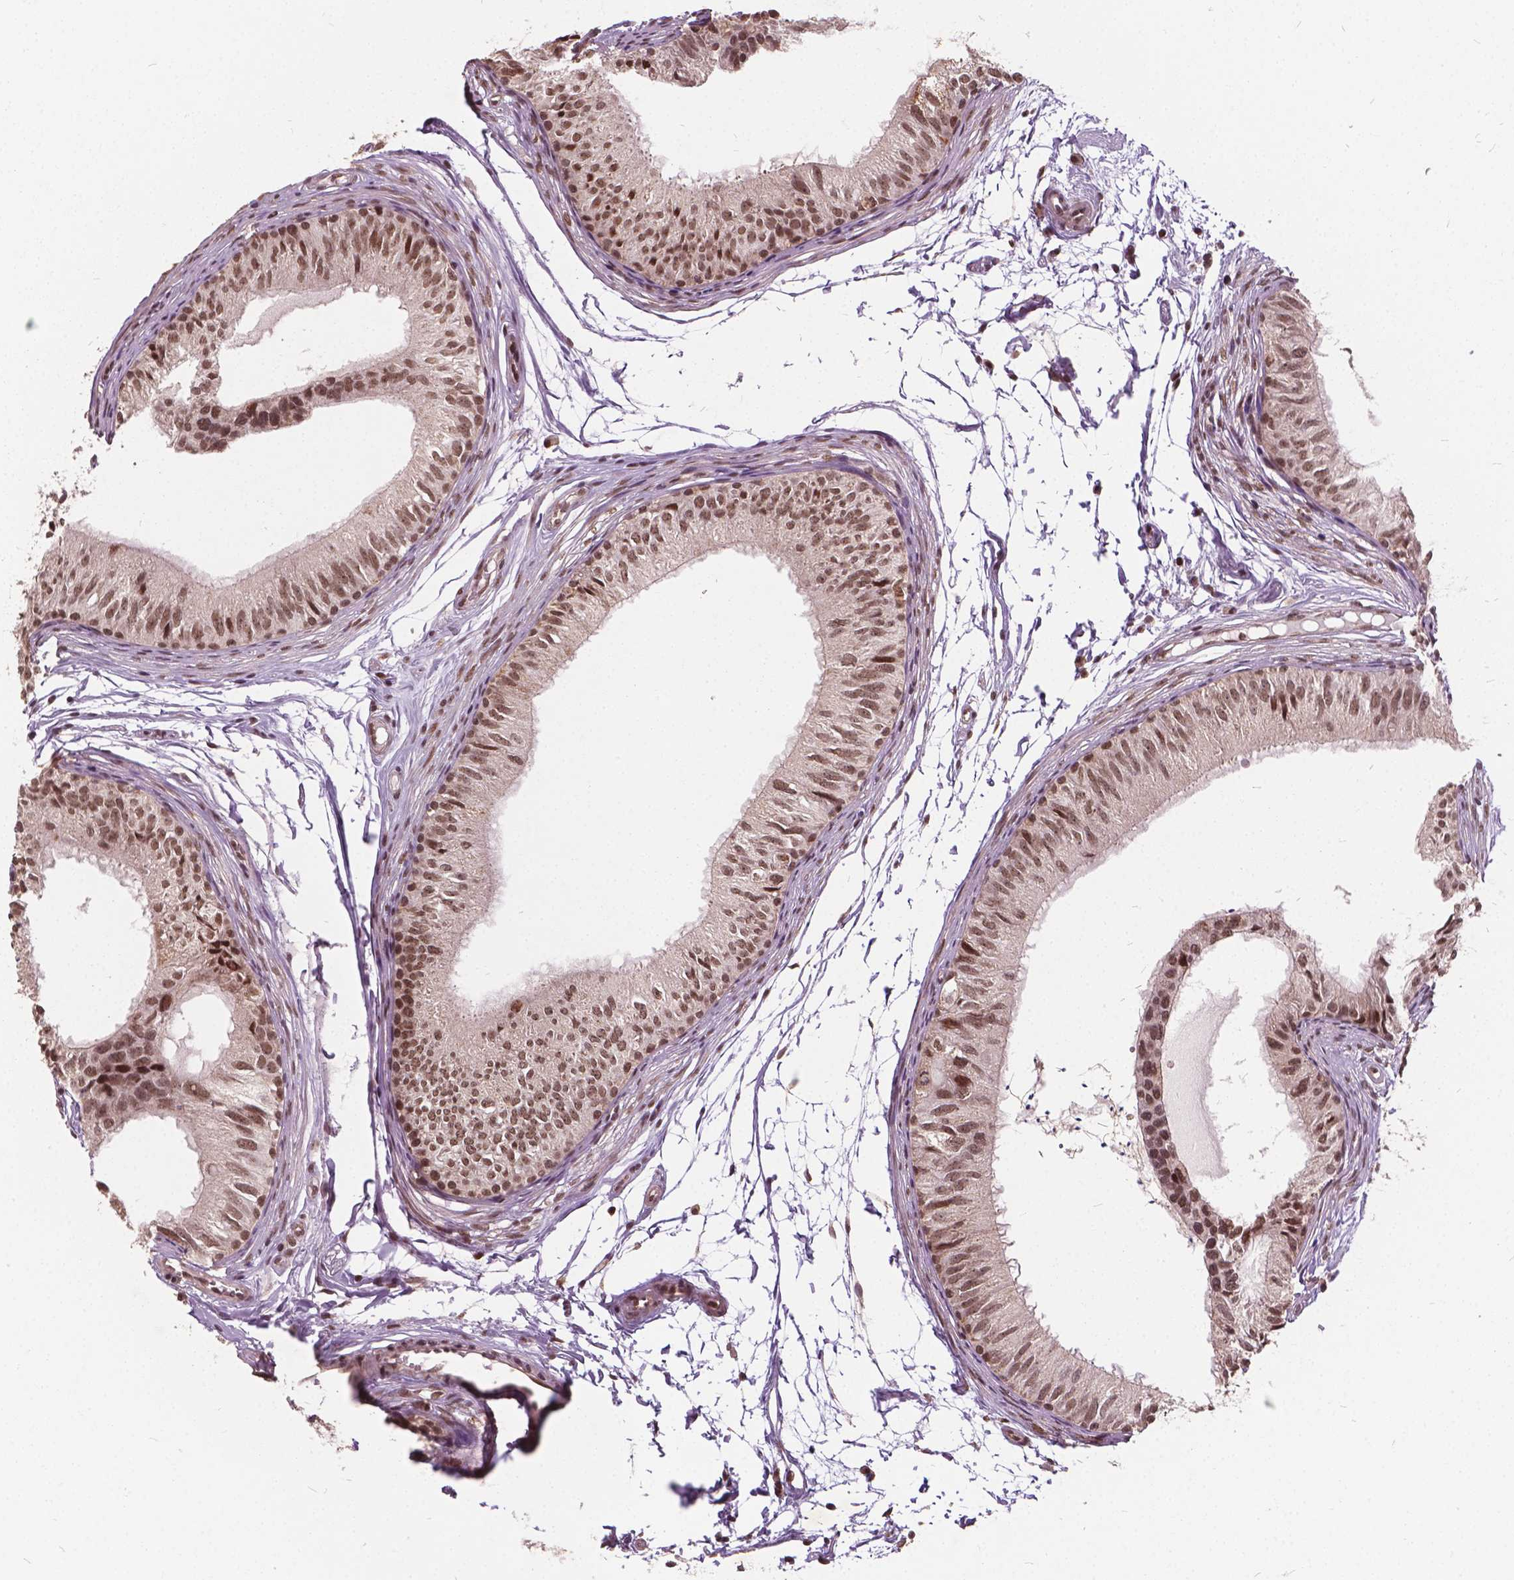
{"staining": {"intensity": "moderate", "quantity": ">75%", "location": "cytoplasmic/membranous,nuclear"}, "tissue": "epididymis", "cell_type": "Glandular cells", "image_type": "normal", "snomed": [{"axis": "morphology", "description": "Normal tissue, NOS"}, {"axis": "topography", "description": "Epididymis"}], "caption": "Immunohistochemistry (DAB) staining of normal human epididymis demonstrates moderate cytoplasmic/membranous,nuclear protein staining in about >75% of glandular cells. (Stains: DAB (3,3'-diaminobenzidine) in brown, nuclei in blue, Microscopy: brightfield microscopy at high magnification).", "gene": "GPS2", "patient": {"sex": "male", "age": 25}}